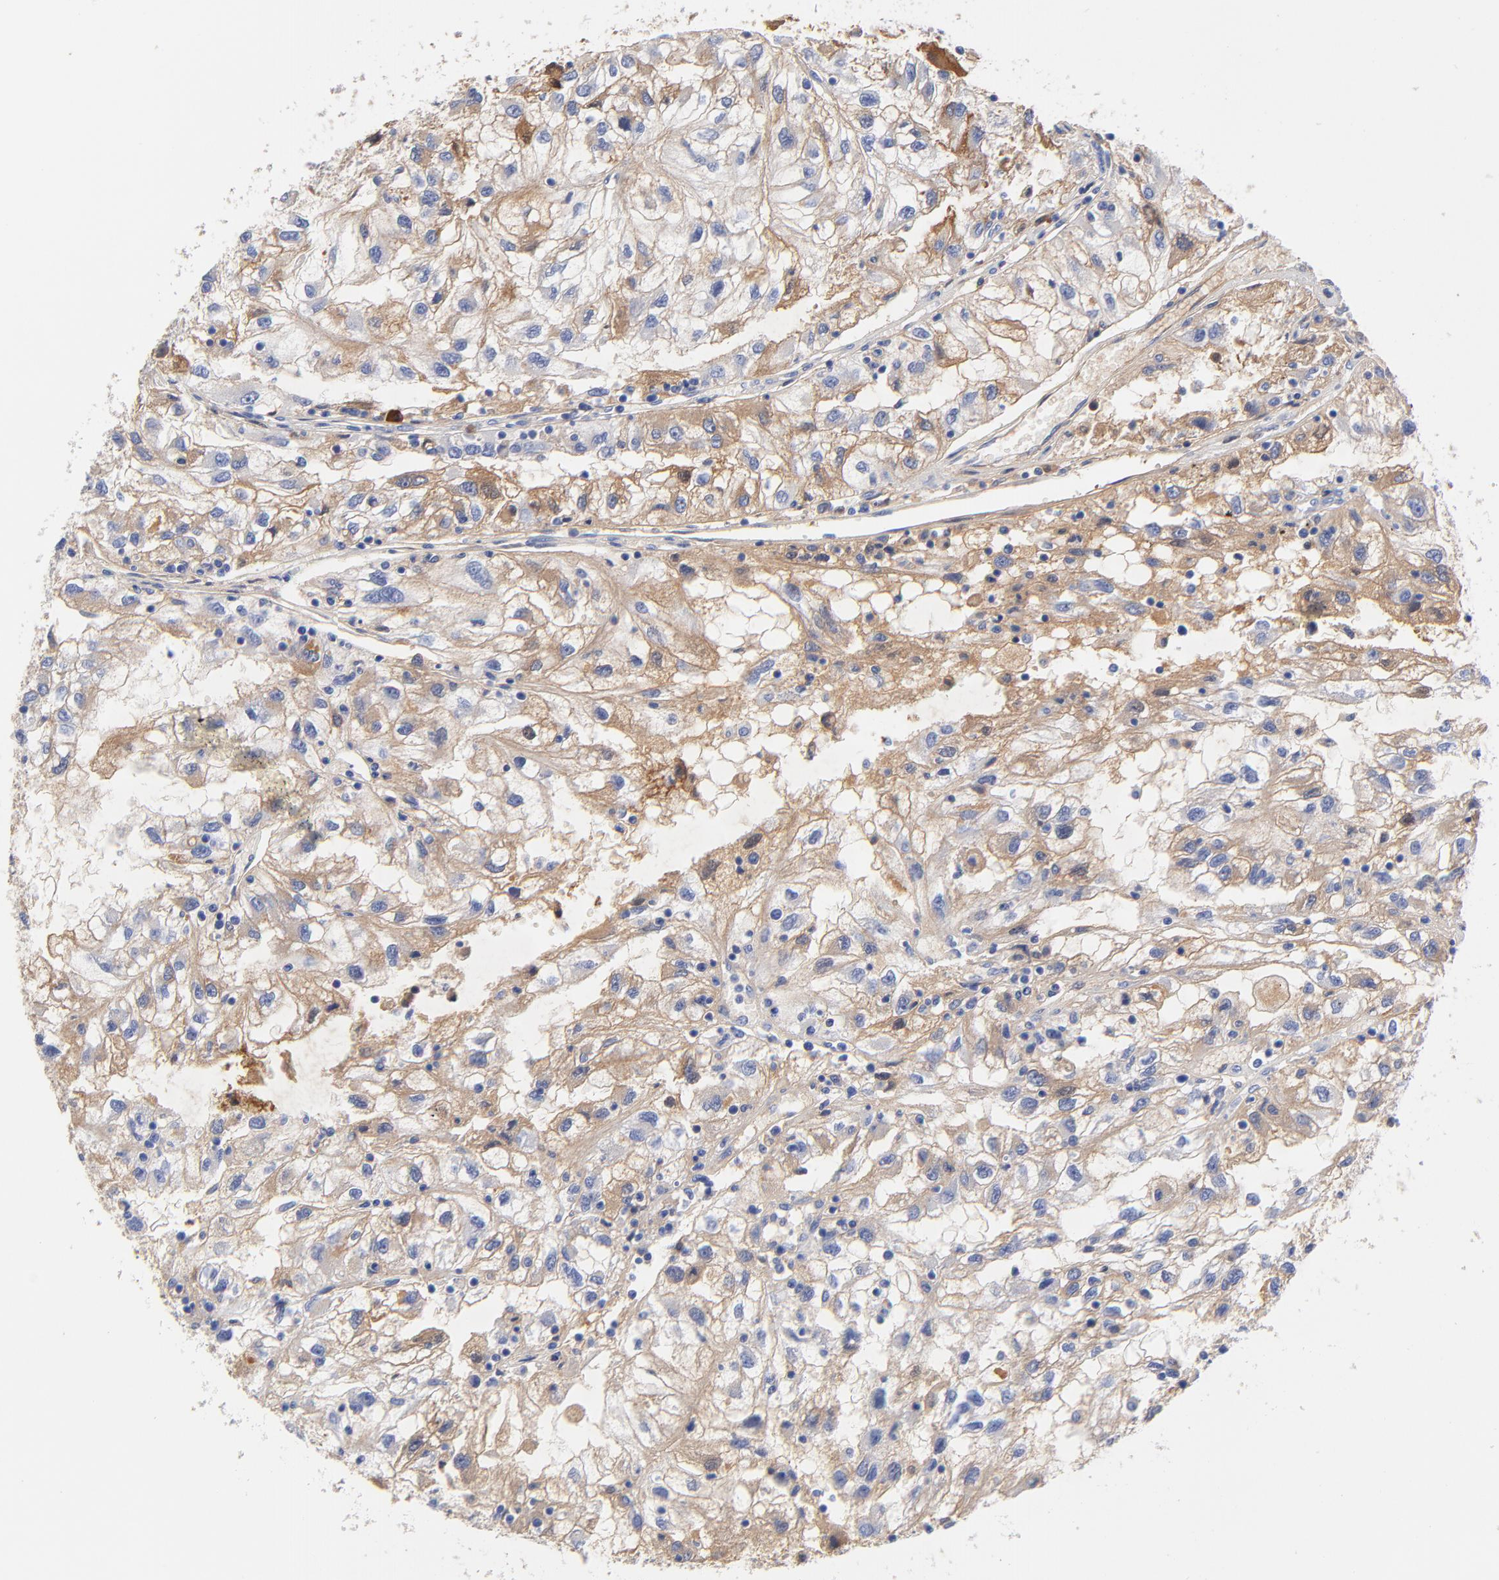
{"staining": {"intensity": "weak", "quantity": "25%-75%", "location": "cytoplasmic/membranous"}, "tissue": "renal cancer", "cell_type": "Tumor cells", "image_type": "cancer", "snomed": [{"axis": "morphology", "description": "Normal tissue, NOS"}, {"axis": "morphology", "description": "Adenocarcinoma, NOS"}, {"axis": "topography", "description": "Kidney"}], "caption": "Immunohistochemical staining of renal adenocarcinoma demonstrates low levels of weak cytoplasmic/membranous protein expression in about 25%-75% of tumor cells. (DAB (3,3'-diaminobenzidine) IHC, brown staining for protein, blue staining for nuclei).", "gene": "IGLV3-10", "patient": {"sex": "male", "age": 71}}